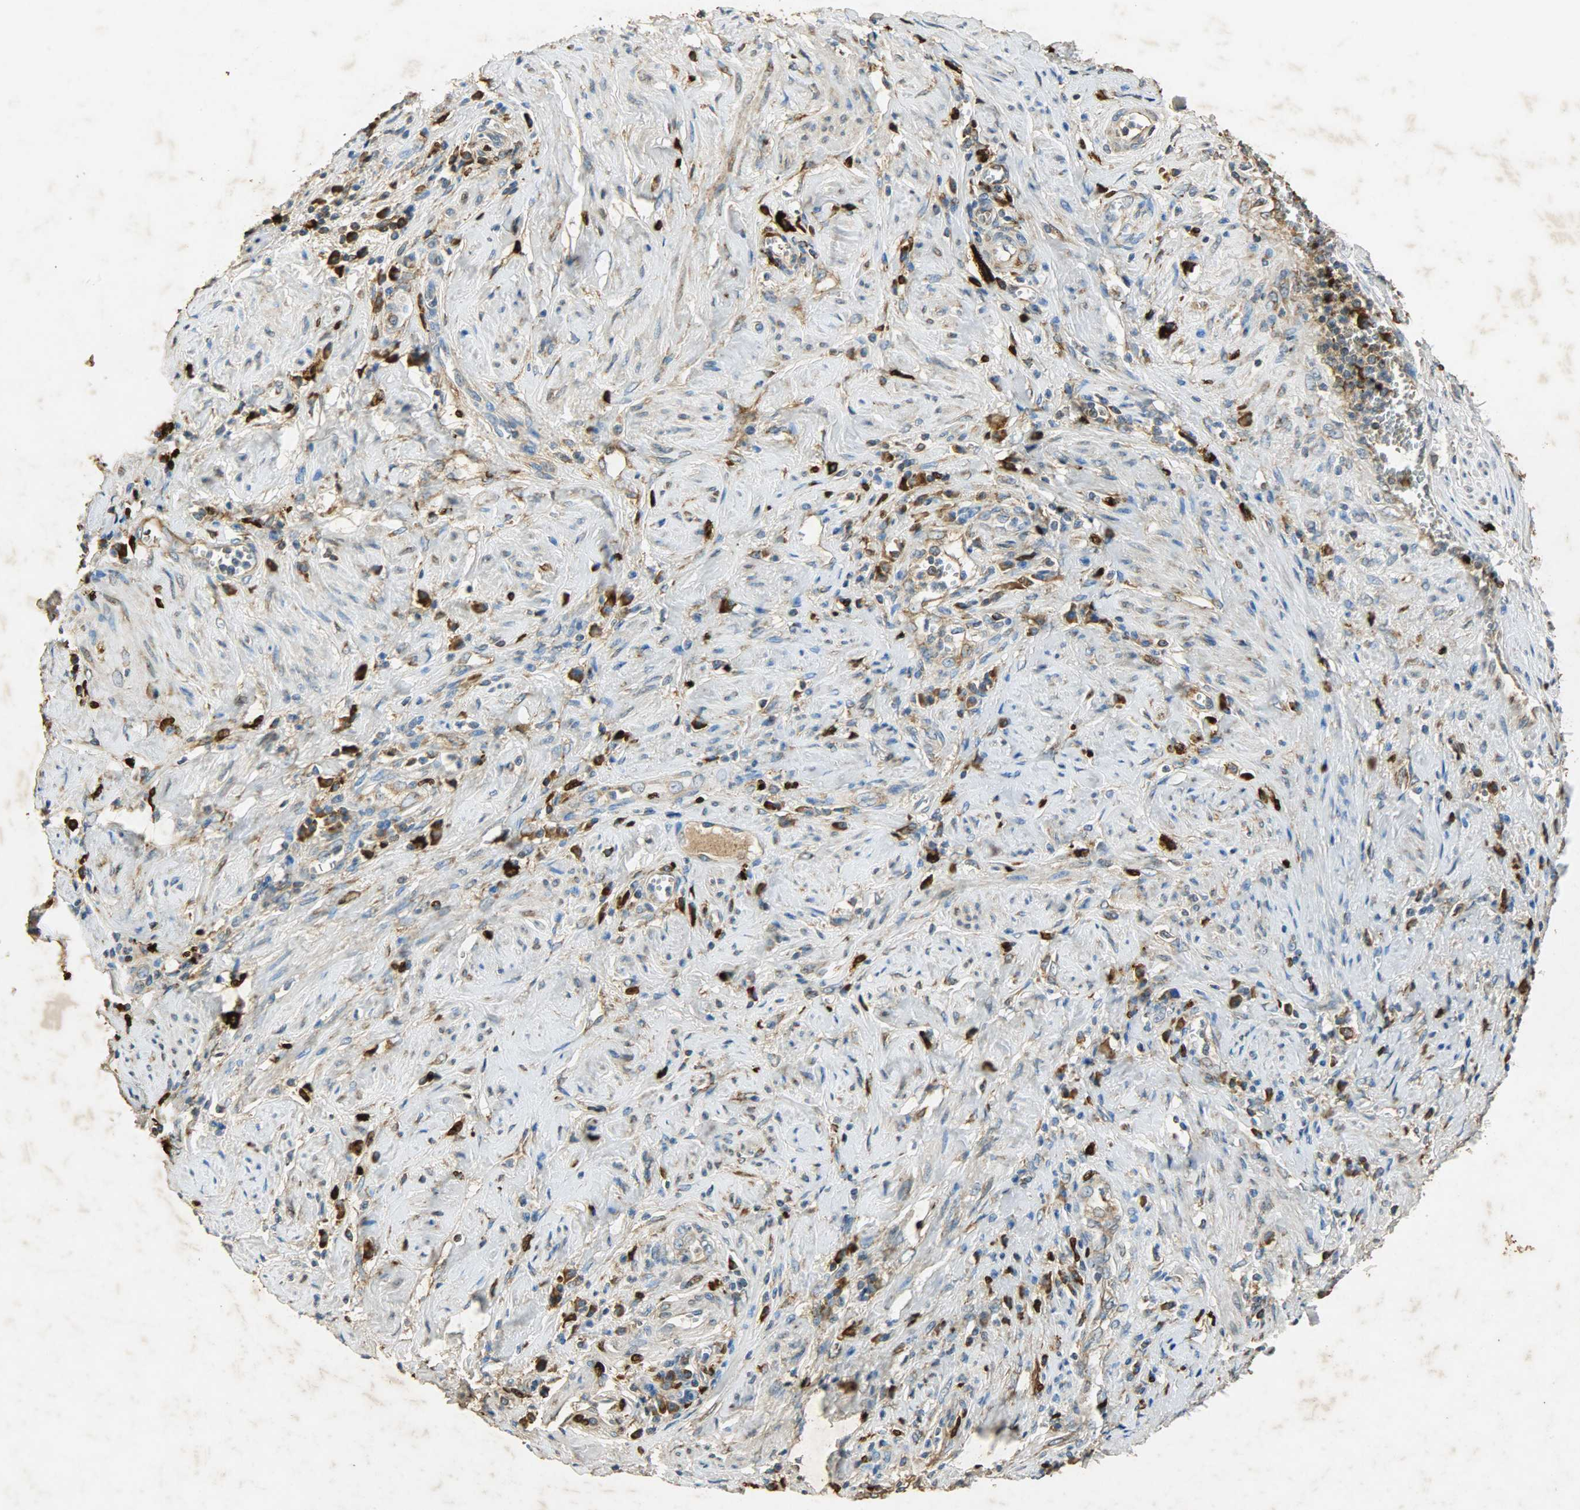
{"staining": {"intensity": "moderate", "quantity": ">75%", "location": "cytoplasmic/membranous"}, "tissue": "cervical cancer", "cell_type": "Tumor cells", "image_type": "cancer", "snomed": [{"axis": "morphology", "description": "Squamous cell carcinoma, NOS"}, {"axis": "topography", "description": "Cervix"}], "caption": "Tumor cells demonstrate medium levels of moderate cytoplasmic/membranous expression in about >75% of cells in cervical cancer (squamous cell carcinoma).", "gene": "HSPA5", "patient": {"sex": "female", "age": 53}}